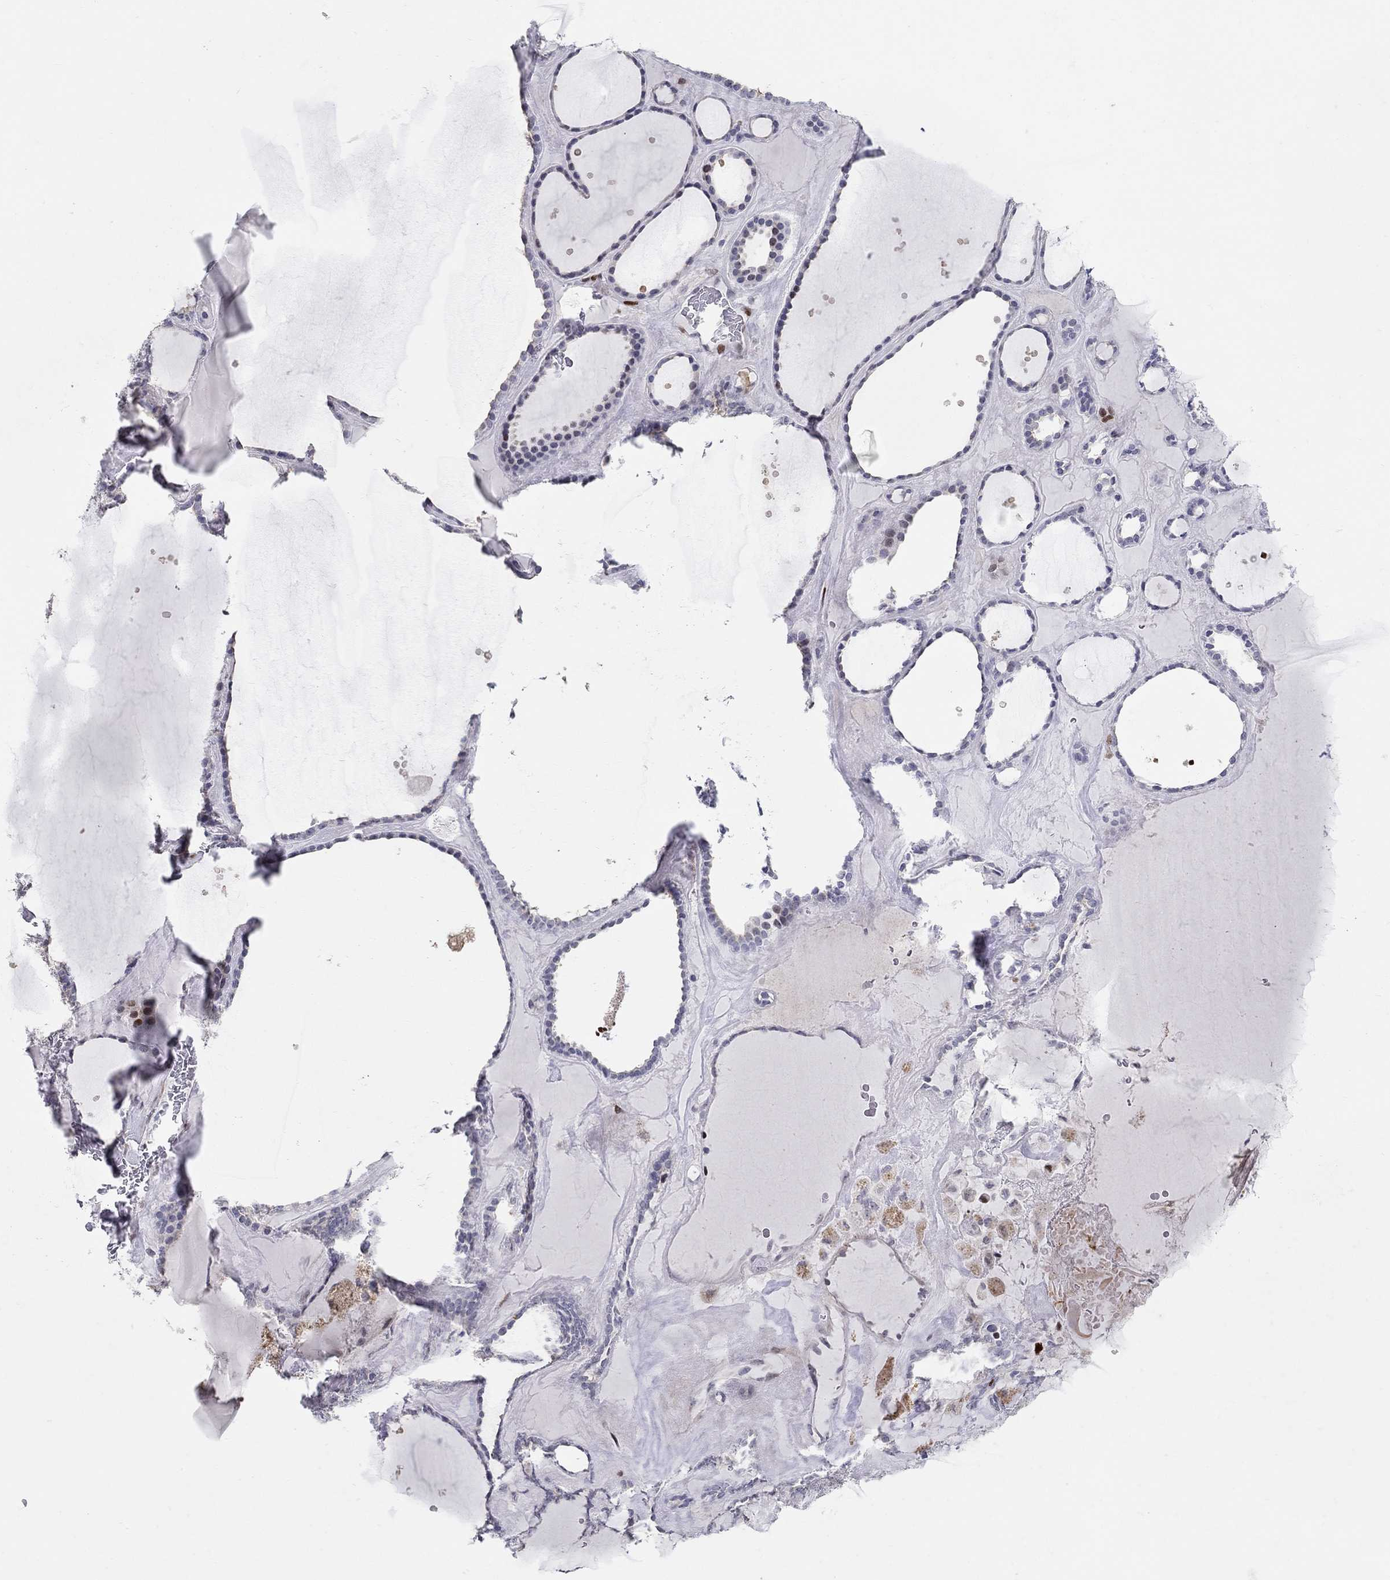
{"staining": {"intensity": "negative", "quantity": "none", "location": "none"}, "tissue": "thyroid gland", "cell_type": "Glandular cells", "image_type": "normal", "snomed": [{"axis": "morphology", "description": "Normal tissue, NOS"}, {"axis": "topography", "description": "Thyroid gland"}], "caption": "This micrograph is of benign thyroid gland stained with immunohistochemistry to label a protein in brown with the nuclei are counter-stained blue. There is no expression in glandular cells.", "gene": "RAPGEF5", "patient": {"sex": "male", "age": 63}}